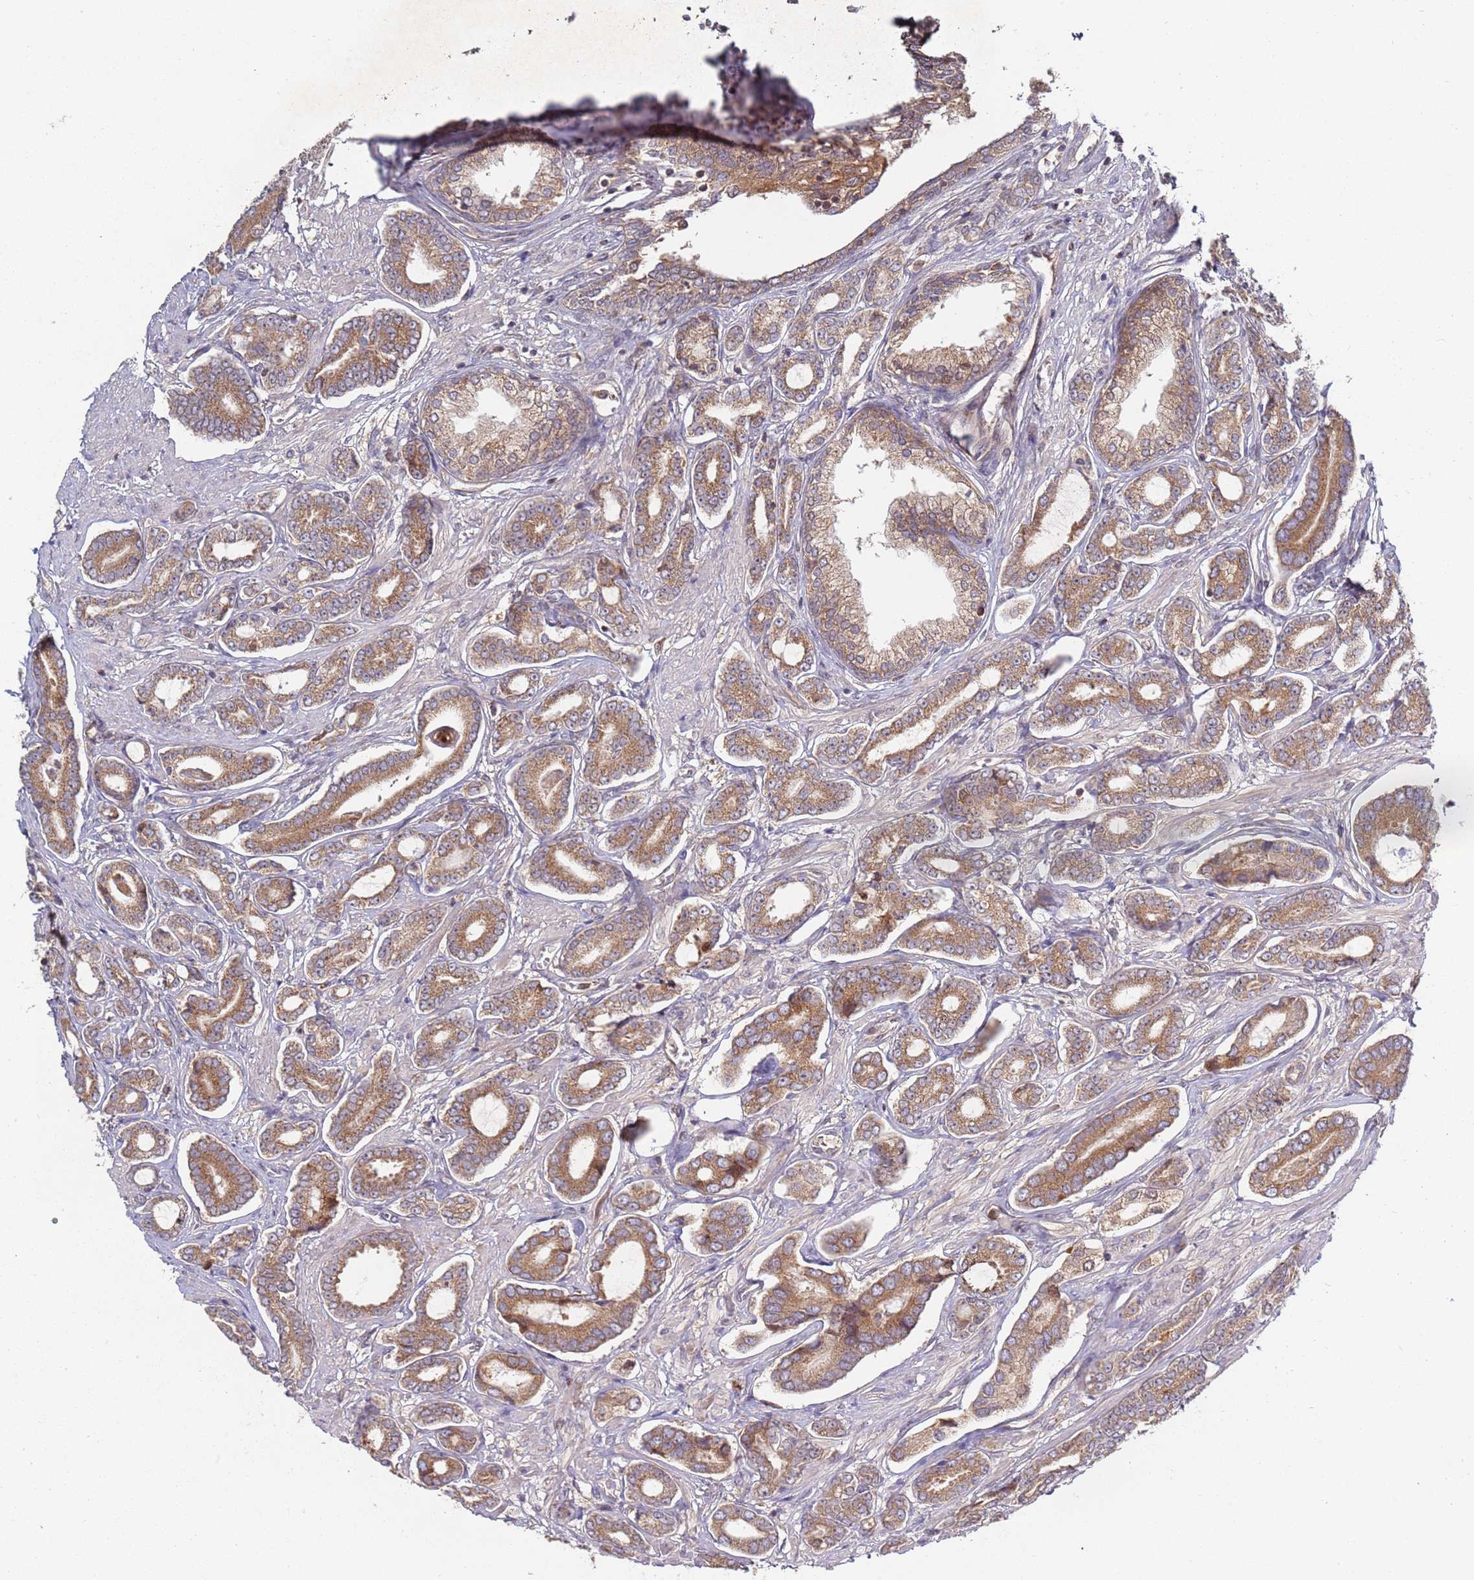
{"staining": {"intensity": "moderate", "quantity": ">75%", "location": "cytoplasmic/membranous"}, "tissue": "prostate cancer", "cell_type": "Tumor cells", "image_type": "cancer", "snomed": [{"axis": "morphology", "description": "Adenocarcinoma, NOS"}, {"axis": "topography", "description": "Prostate and seminal vesicle, NOS"}], "caption": "High-power microscopy captured an IHC micrograph of prostate adenocarcinoma, revealing moderate cytoplasmic/membranous expression in approximately >75% of tumor cells.", "gene": "OR5A2", "patient": {"sex": "male", "age": 76}}